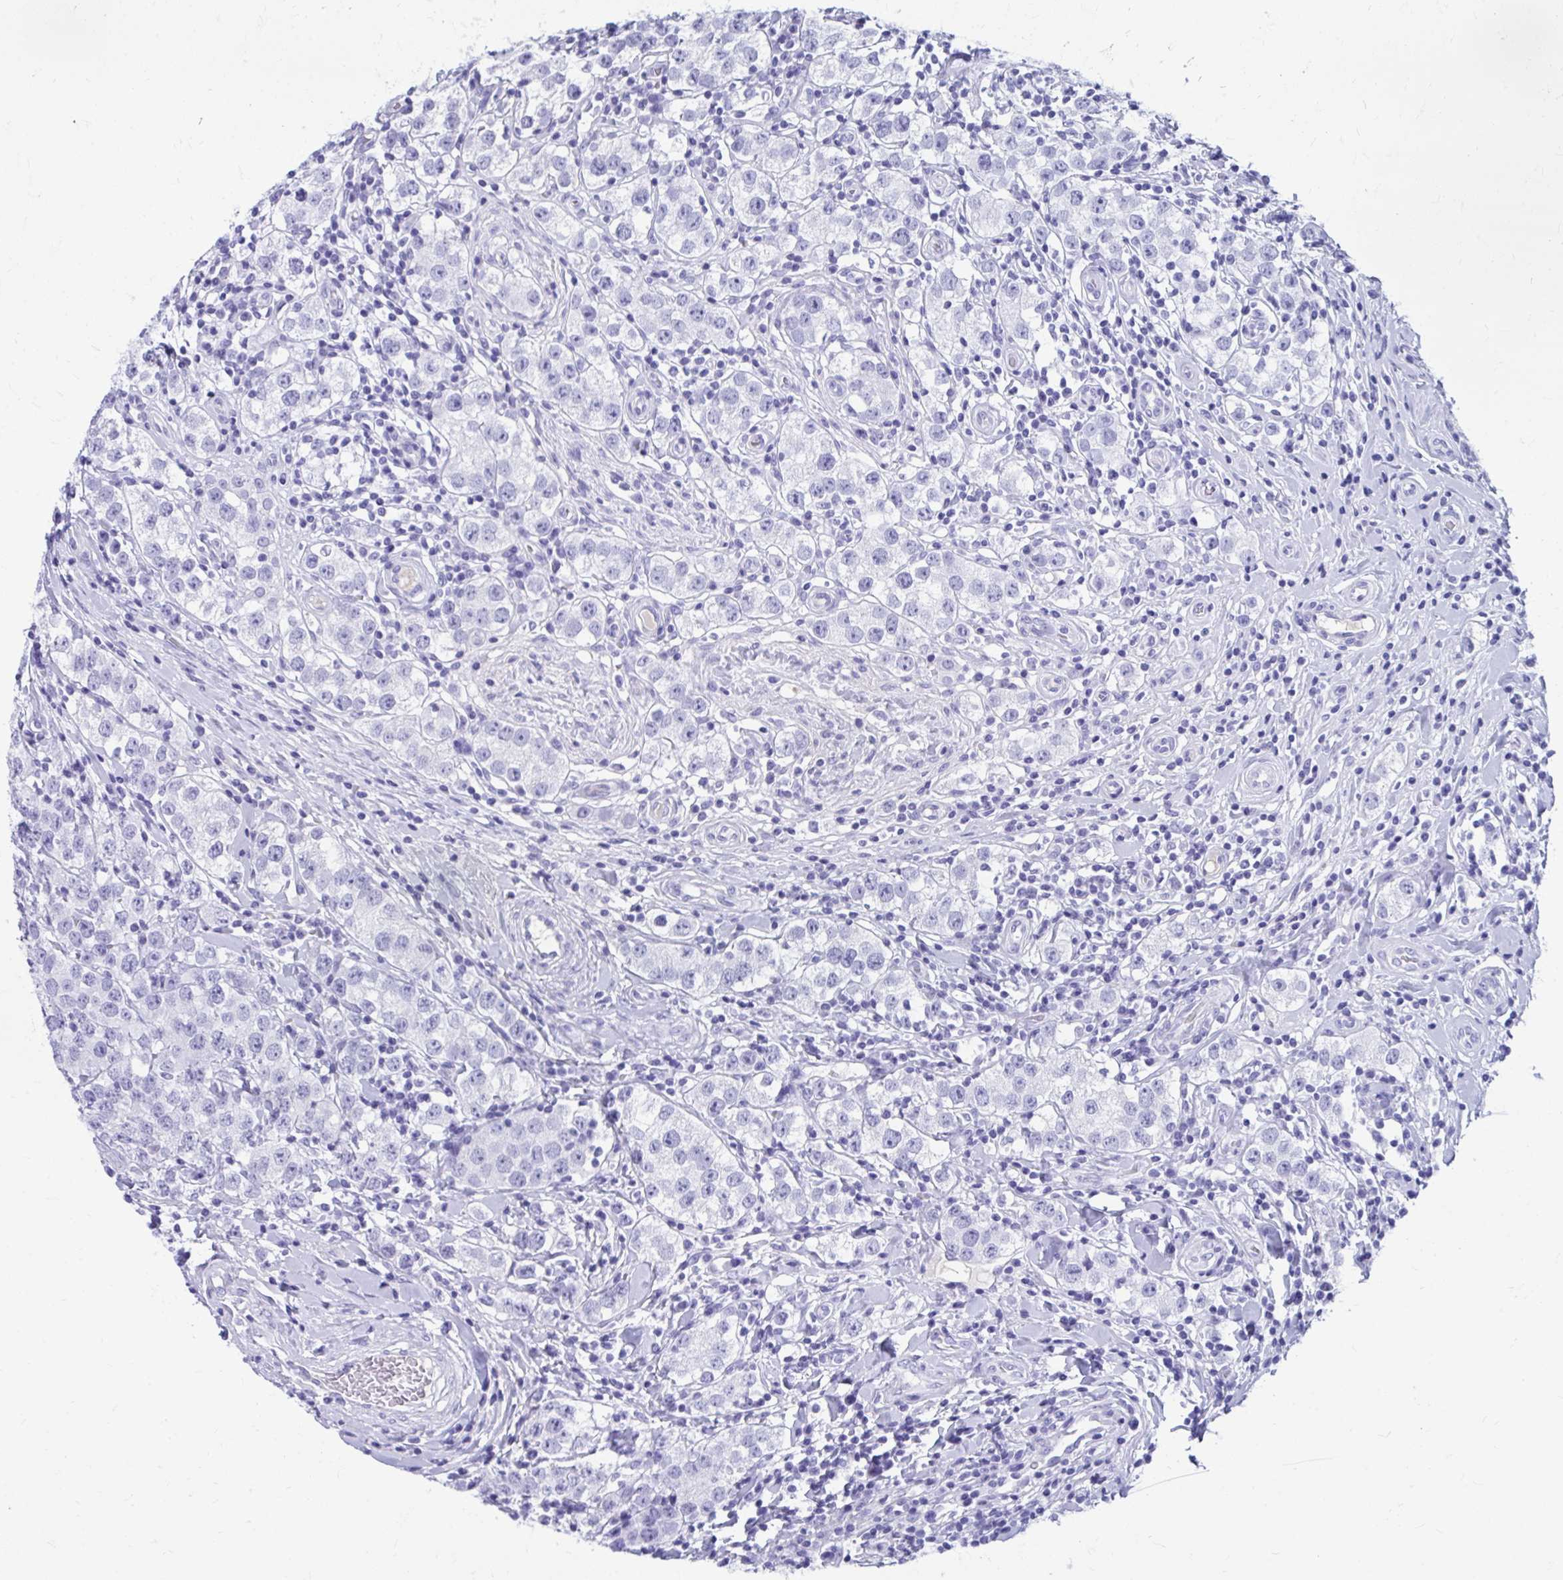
{"staining": {"intensity": "negative", "quantity": "none", "location": "none"}, "tissue": "testis cancer", "cell_type": "Tumor cells", "image_type": "cancer", "snomed": [{"axis": "morphology", "description": "Seminoma, NOS"}, {"axis": "topography", "description": "Testis"}], "caption": "DAB immunohistochemical staining of testis cancer (seminoma) reveals no significant expression in tumor cells.", "gene": "SMIM9", "patient": {"sex": "male", "age": 34}}